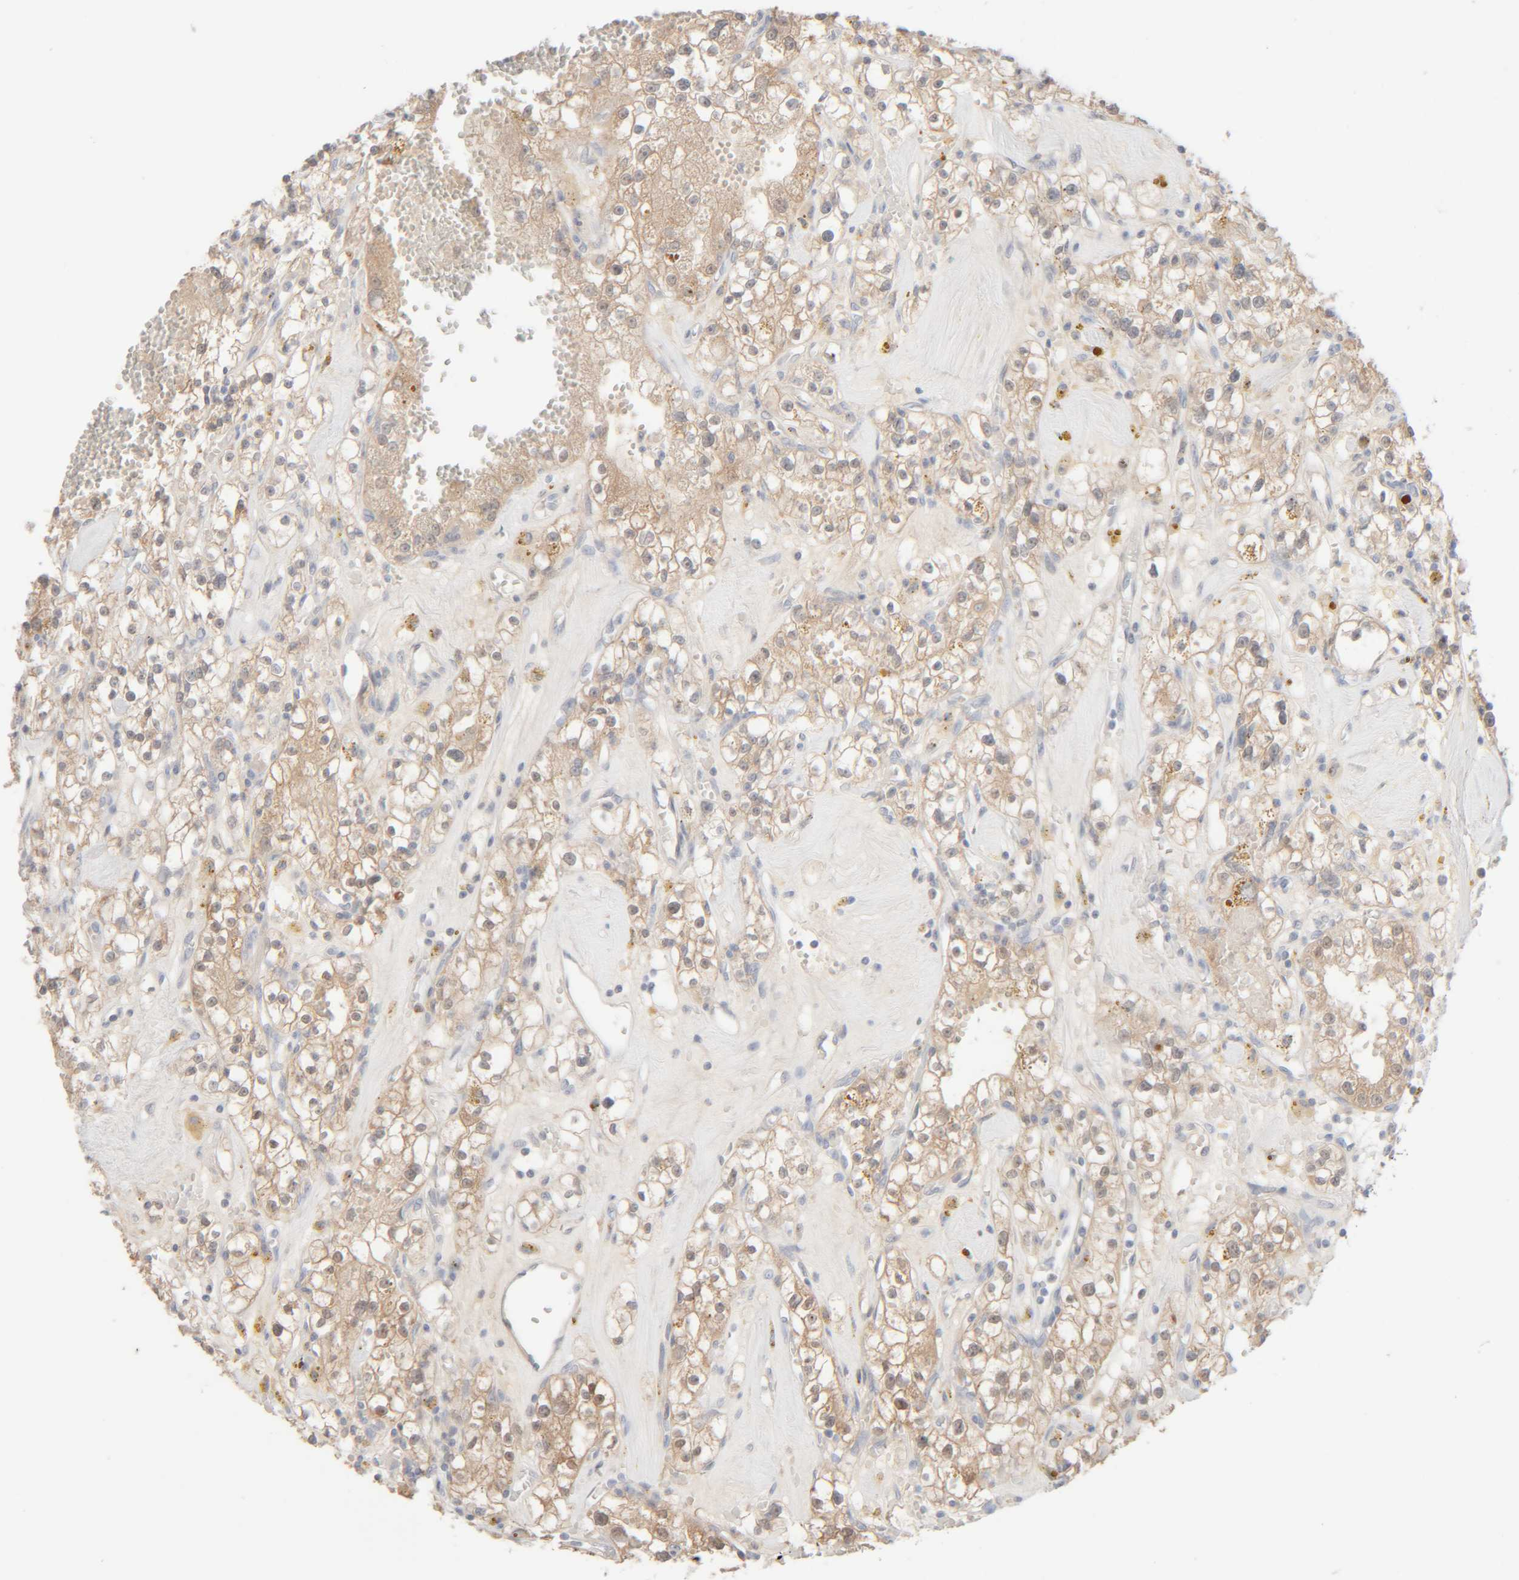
{"staining": {"intensity": "moderate", "quantity": ">75%", "location": "cytoplasmic/membranous"}, "tissue": "renal cancer", "cell_type": "Tumor cells", "image_type": "cancer", "snomed": [{"axis": "morphology", "description": "Adenocarcinoma, NOS"}, {"axis": "topography", "description": "Kidney"}], "caption": "A histopathology image showing moderate cytoplasmic/membranous expression in about >75% of tumor cells in renal cancer (adenocarcinoma), as visualized by brown immunohistochemical staining.", "gene": "RIDA", "patient": {"sex": "male", "age": 56}}